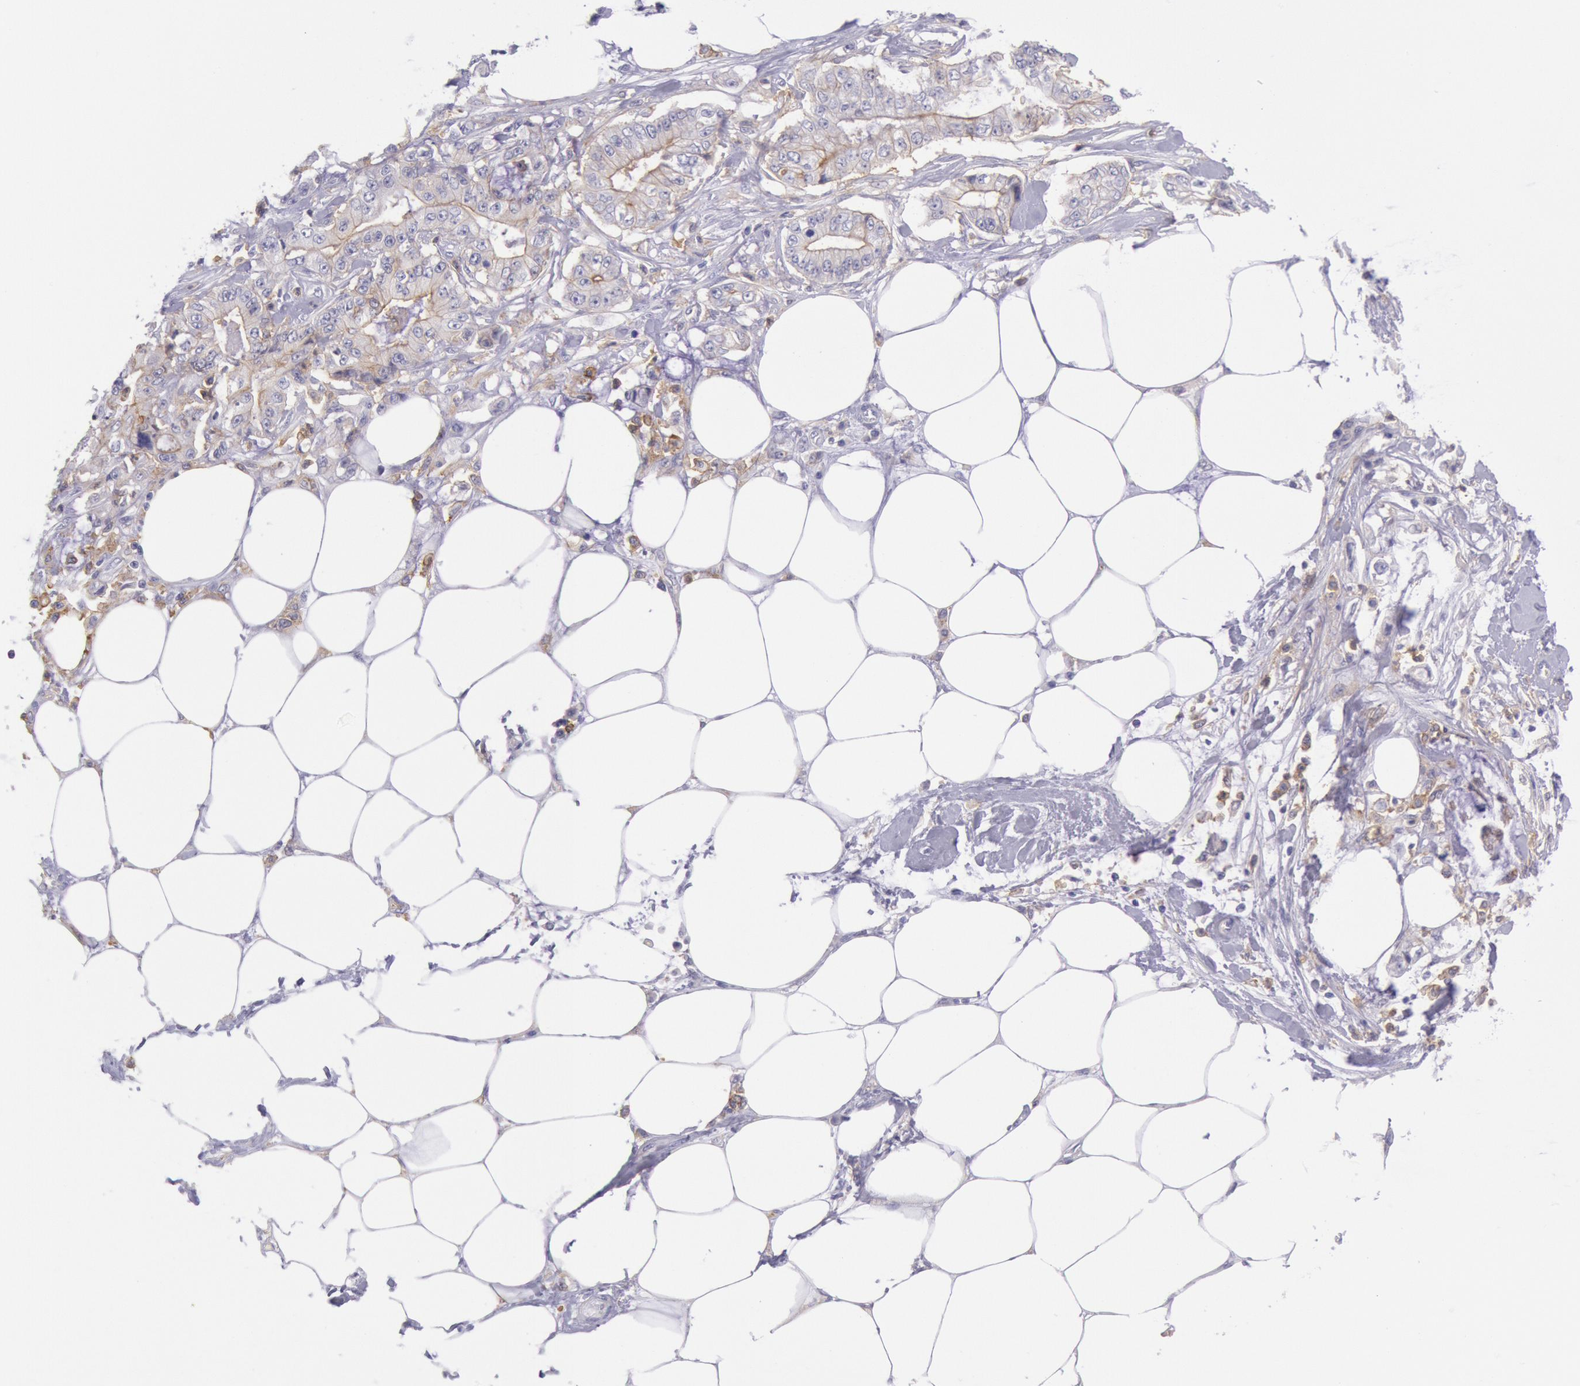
{"staining": {"intensity": "weak", "quantity": "<25%", "location": "cytoplasmic/membranous"}, "tissue": "pancreatic cancer", "cell_type": "Tumor cells", "image_type": "cancer", "snomed": [{"axis": "morphology", "description": "Adenocarcinoma, NOS"}, {"axis": "topography", "description": "Pancreas"}, {"axis": "topography", "description": "Stomach, upper"}], "caption": "Tumor cells show no significant positivity in adenocarcinoma (pancreatic).", "gene": "LYN", "patient": {"sex": "male", "age": 77}}